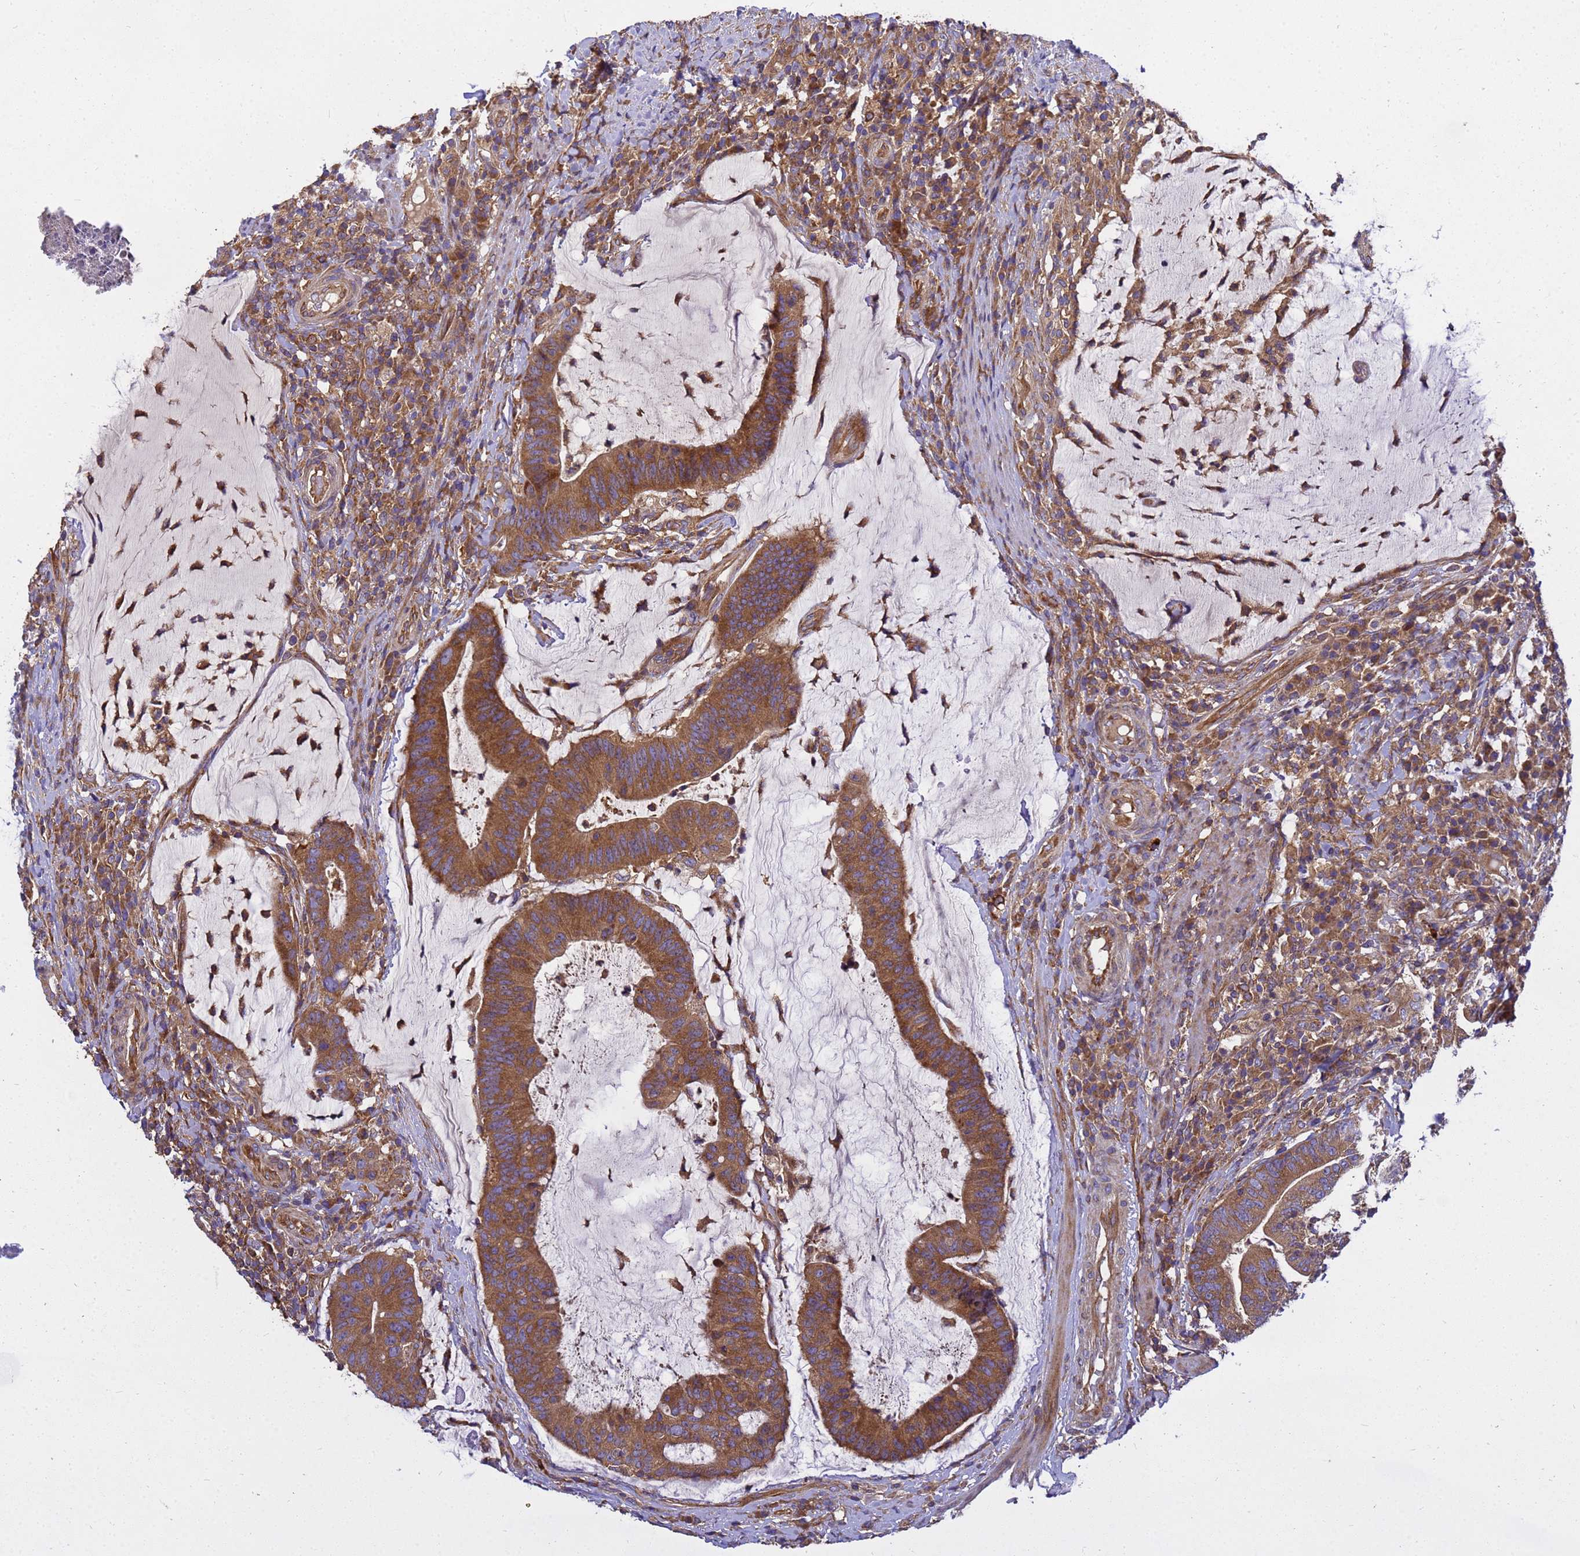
{"staining": {"intensity": "strong", "quantity": ">75%", "location": "cytoplasmic/membranous"}, "tissue": "colorectal cancer", "cell_type": "Tumor cells", "image_type": "cancer", "snomed": [{"axis": "morphology", "description": "Adenocarcinoma, NOS"}, {"axis": "topography", "description": "Colon"}], "caption": "Protein expression analysis of colorectal adenocarcinoma shows strong cytoplasmic/membranous expression in approximately >75% of tumor cells. The staining is performed using DAB (3,3'-diaminobenzidine) brown chromogen to label protein expression. The nuclei are counter-stained blue using hematoxylin.", "gene": "BECN1", "patient": {"sex": "female", "age": 66}}